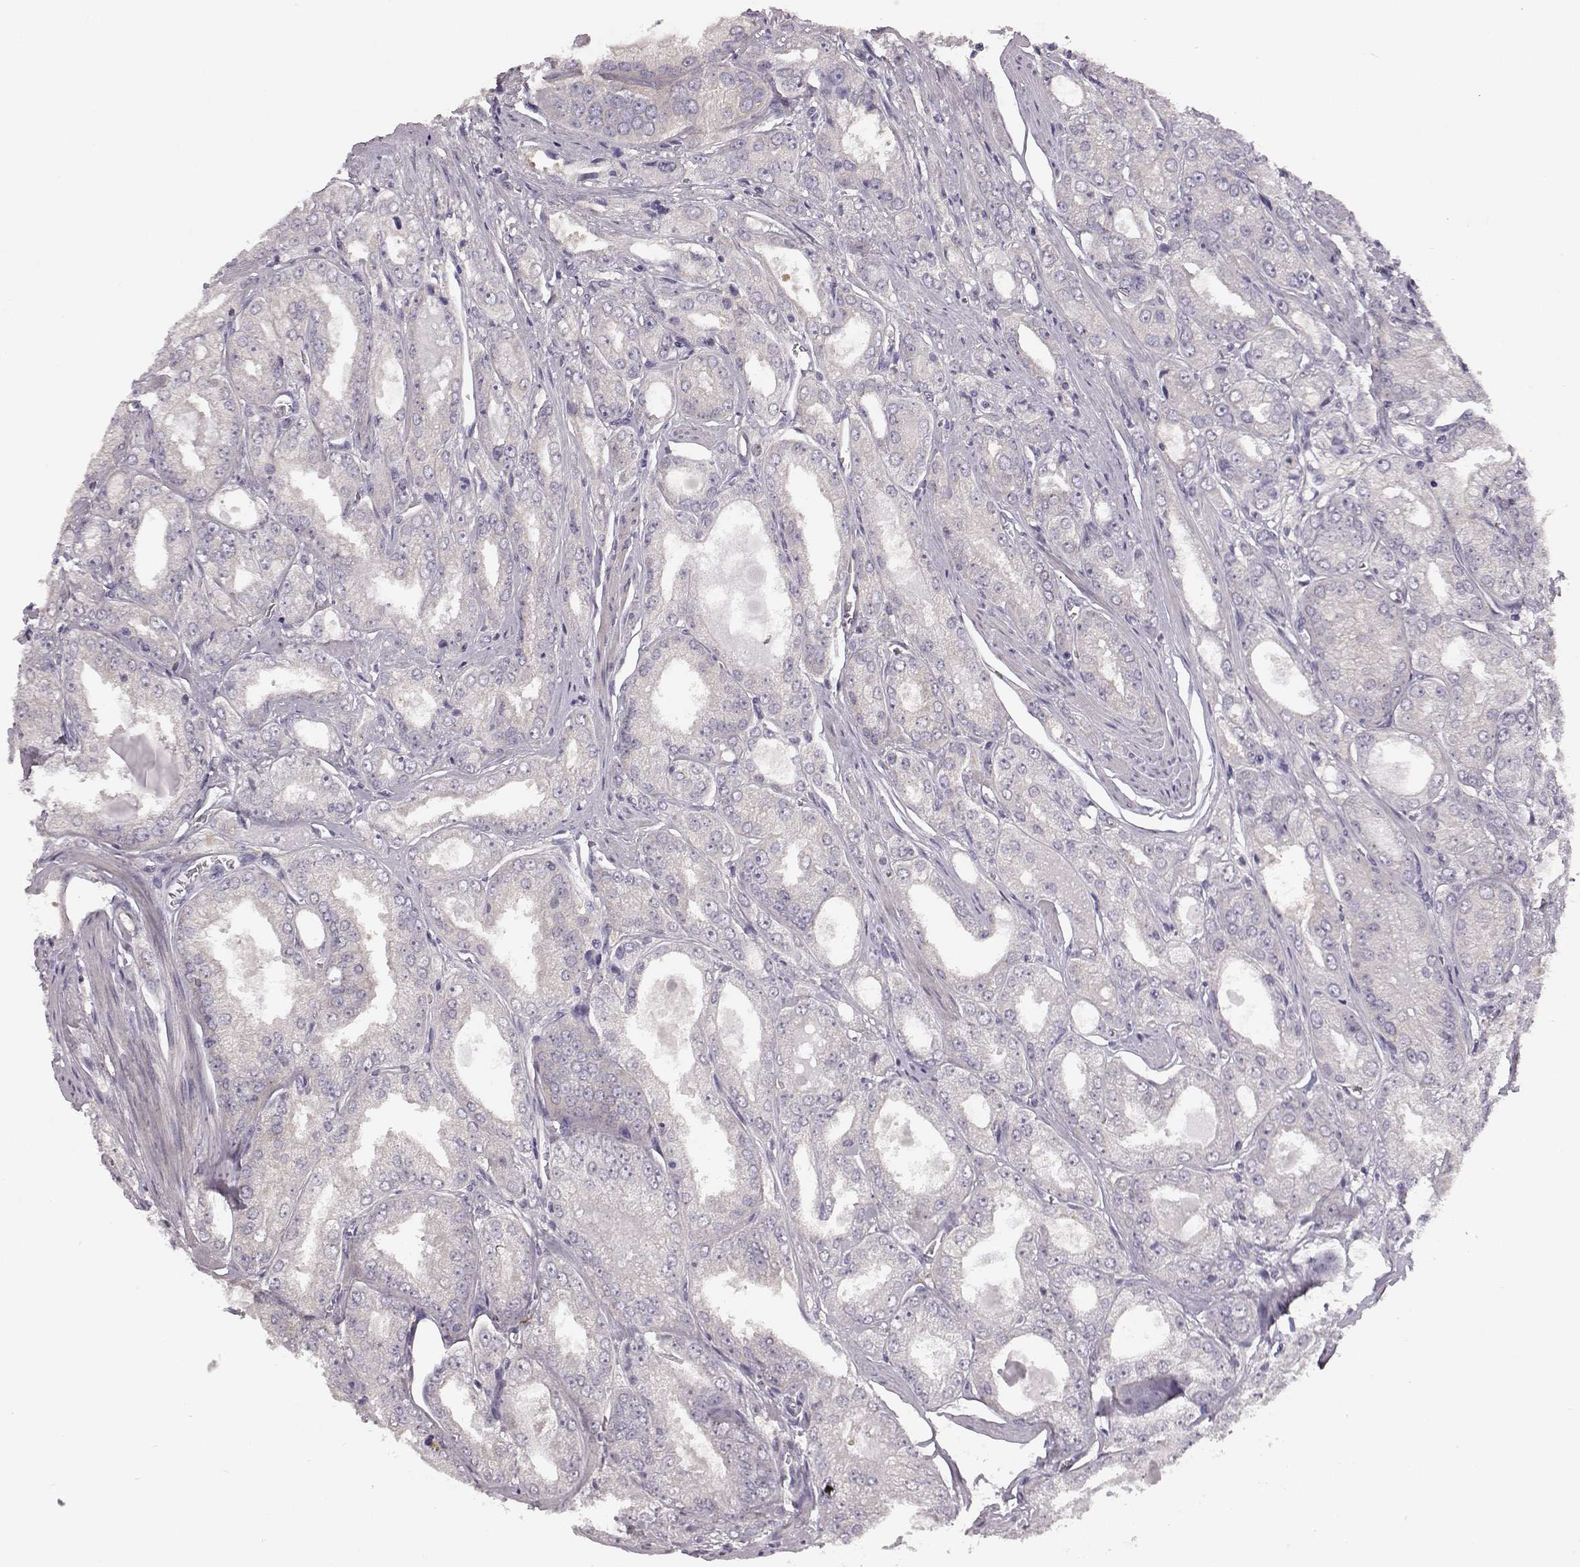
{"staining": {"intensity": "negative", "quantity": "none", "location": "none"}, "tissue": "prostate cancer", "cell_type": "Tumor cells", "image_type": "cancer", "snomed": [{"axis": "morphology", "description": "Adenocarcinoma, NOS"}, {"axis": "morphology", "description": "Adenocarcinoma, High grade"}, {"axis": "topography", "description": "Prostate"}], "caption": "This is a image of immunohistochemistry staining of prostate adenocarcinoma, which shows no staining in tumor cells.", "gene": "GPR50", "patient": {"sex": "male", "age": 70}}